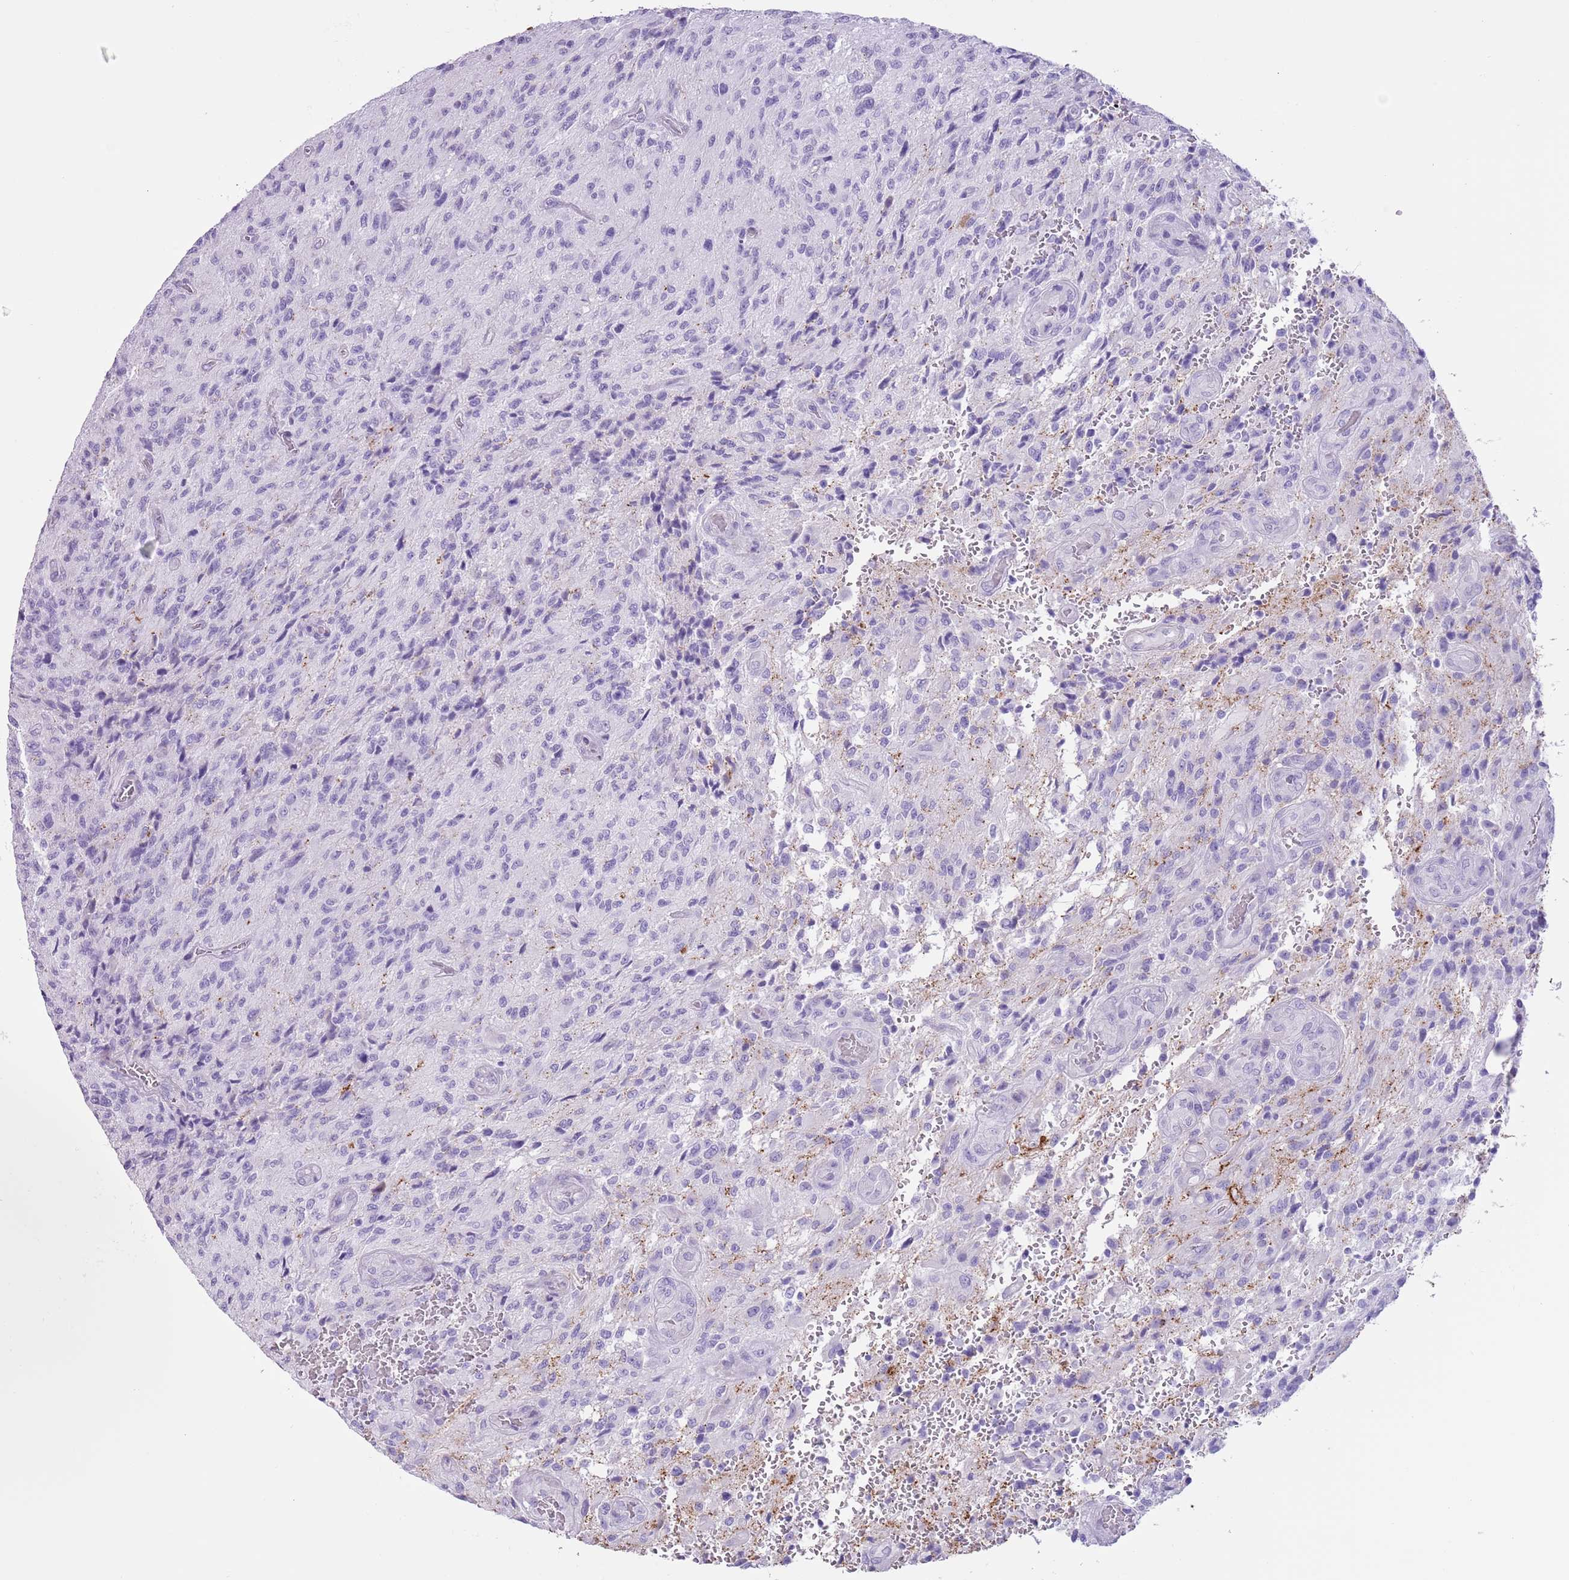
{"staining": {"intensity": "negative", "quantity": "none", "location": "none"}, "tissue": "glioma", "cell_type": "Tumor cells", "image_type": "cancer", "snomed": [{"axis": "morphology", "description": "Normal tissue, NOS"}, {"axis": "morphology", "description": "Glioma, malignant, High grade"}, {"axis": "topography", "description": "Cerebral cortex"}], "caption": "A high-resolution histopathology image shows IHC staining of glioma, which reveals no significant positivity in tumor cells. (DAB (3,3'-diaminobenzidine) immunohistochemistry (IHC) visualized using brightfield microscopy, high magnification).", "gene": "SLC7A14", "patient": {"sex": "male", "age": 56}}